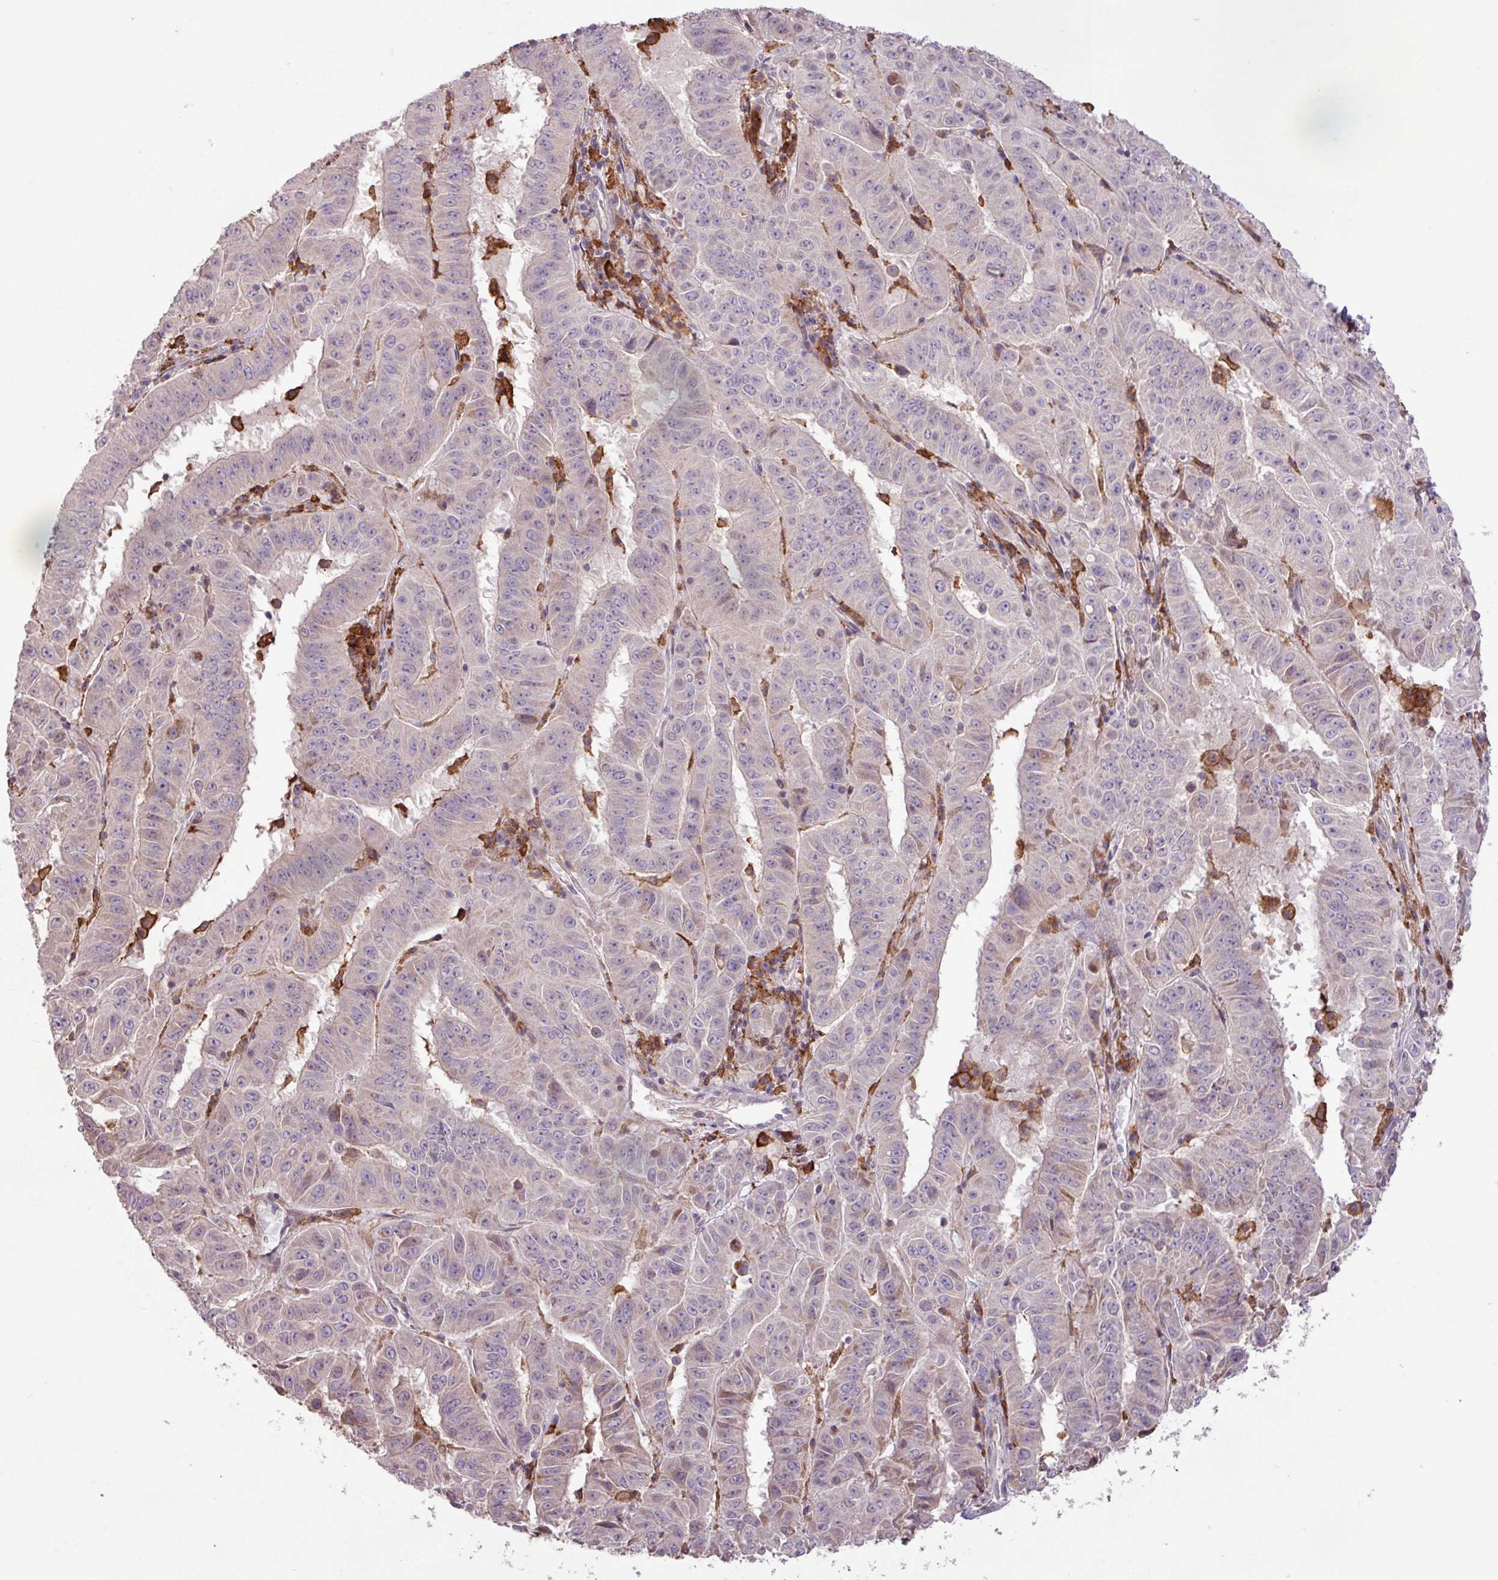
{"staining": {"intensity": "negative", "quantity": "none", "location": "none"}, "tissue": "pancreatic cancer", "cell_type": "Tumor cells", "image_type": "cancer", "snomed": [{"axis": "morphology", "description": "Adenocarcinoma, NOS"}, {"axis": "topography", "description": "Pancreas"}], "caption": "Immunohistochemistry (IHC) micrograph of pancreatic adenocarcinoma stained for a protein (brown), which exhibits no staining in tumor cells. The staining was performed using DAB to visualize the protein expression in brown, while the nuclei were stained in blue with hematoxylin (Magnification: 20x).", "gene": "ARHGEF25", "patient": {"sex": "male", "age": 63}}